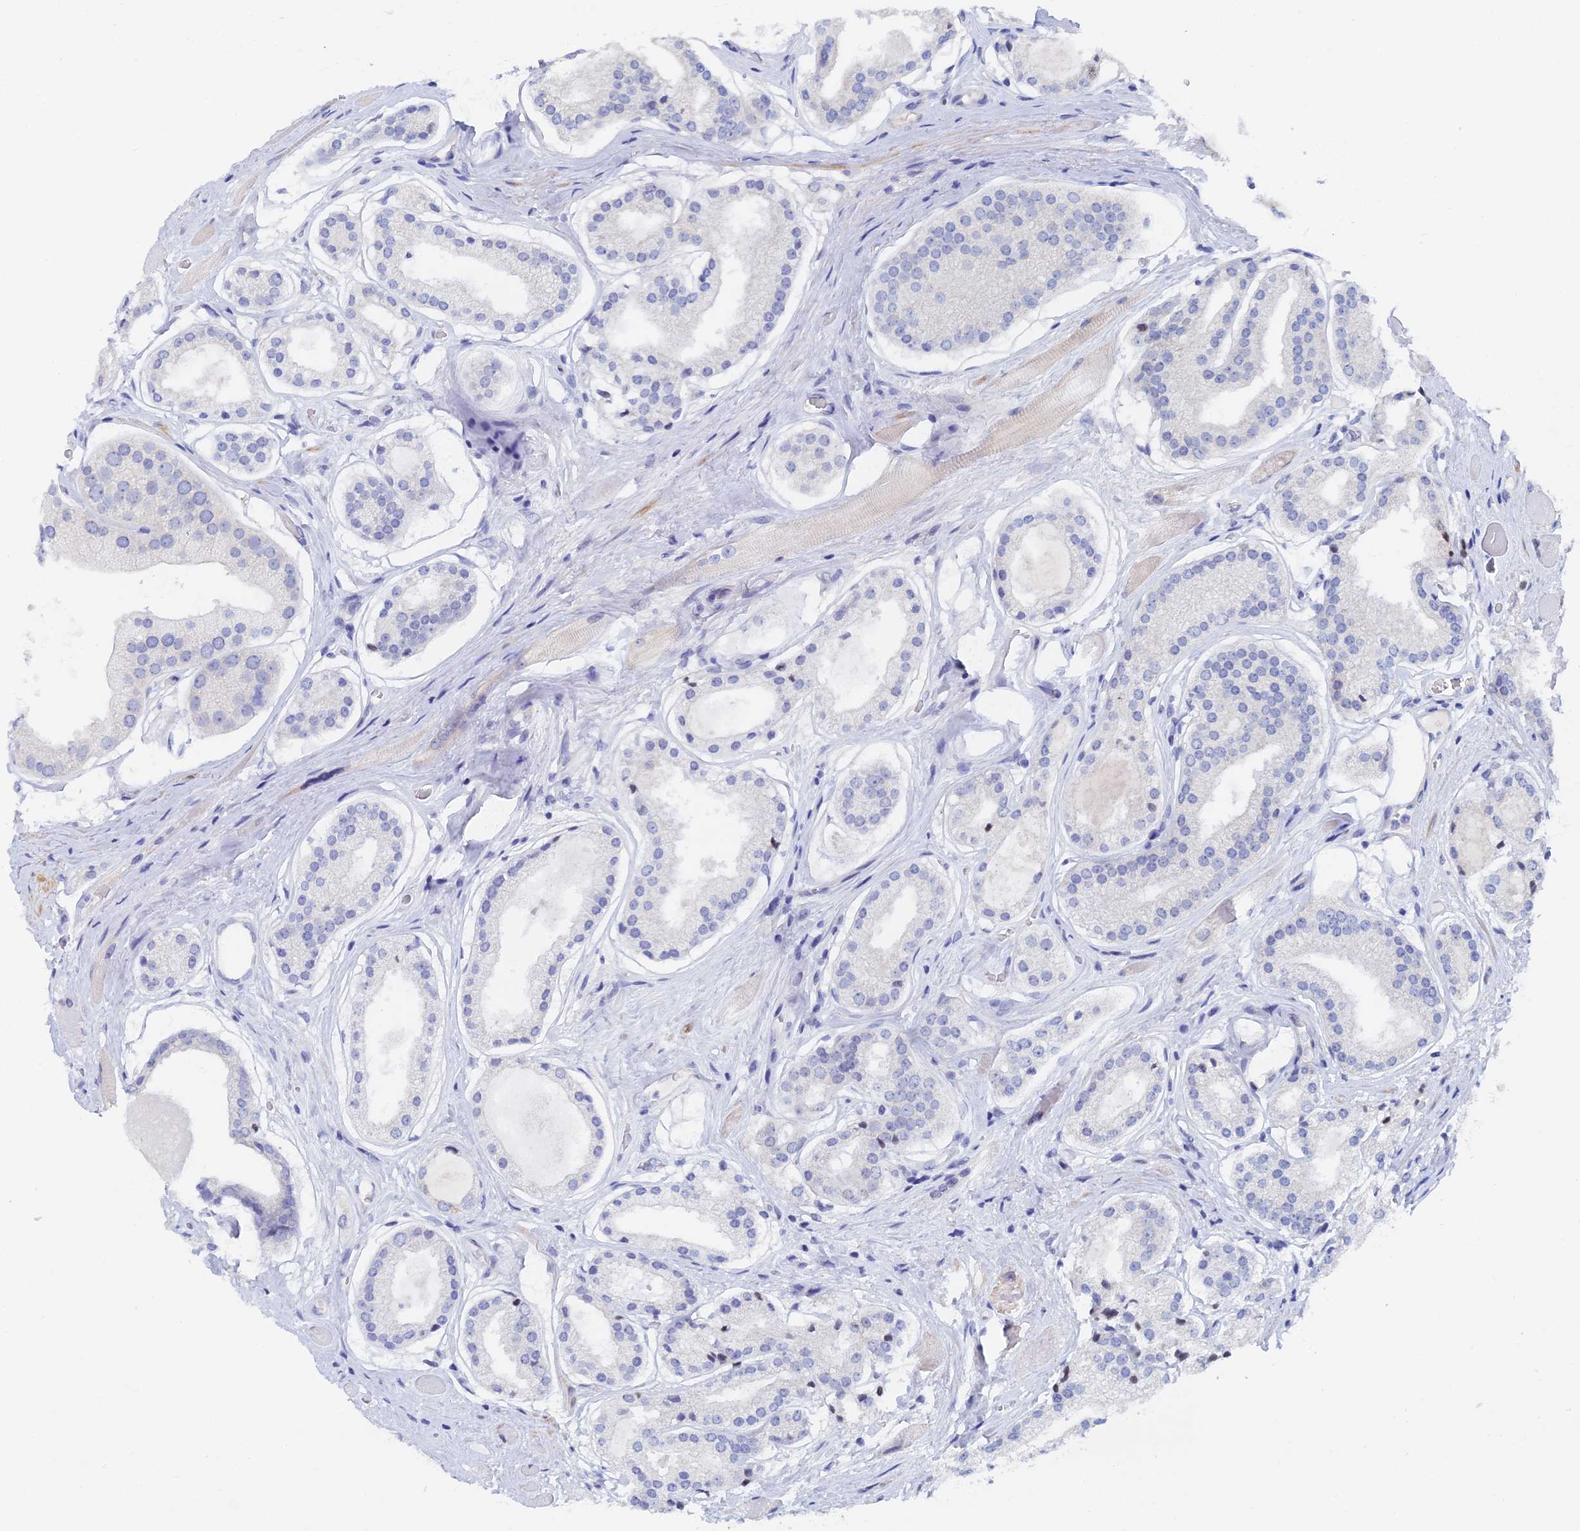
{"staining": {"intensity": "negative", "quantity": "none", "location": "none"}, "tissue": "prostate cancer", "cell_type": "Tumor cells", "image_type": "cancer", "snomed": [{"axis": "morphology", "description": "Adenocarcinoma, High grade"}, {"axis": "topography", "description": "Prostate"}], "caption": "IHC micrograph of neoplastic tissue: prostate adenocarcinoma (high-grade) stained with DAB demonstrates no significant protein staining in tumor cells.", "gene": "GMNC", "patient": {"sex": "male", "age": 67}}